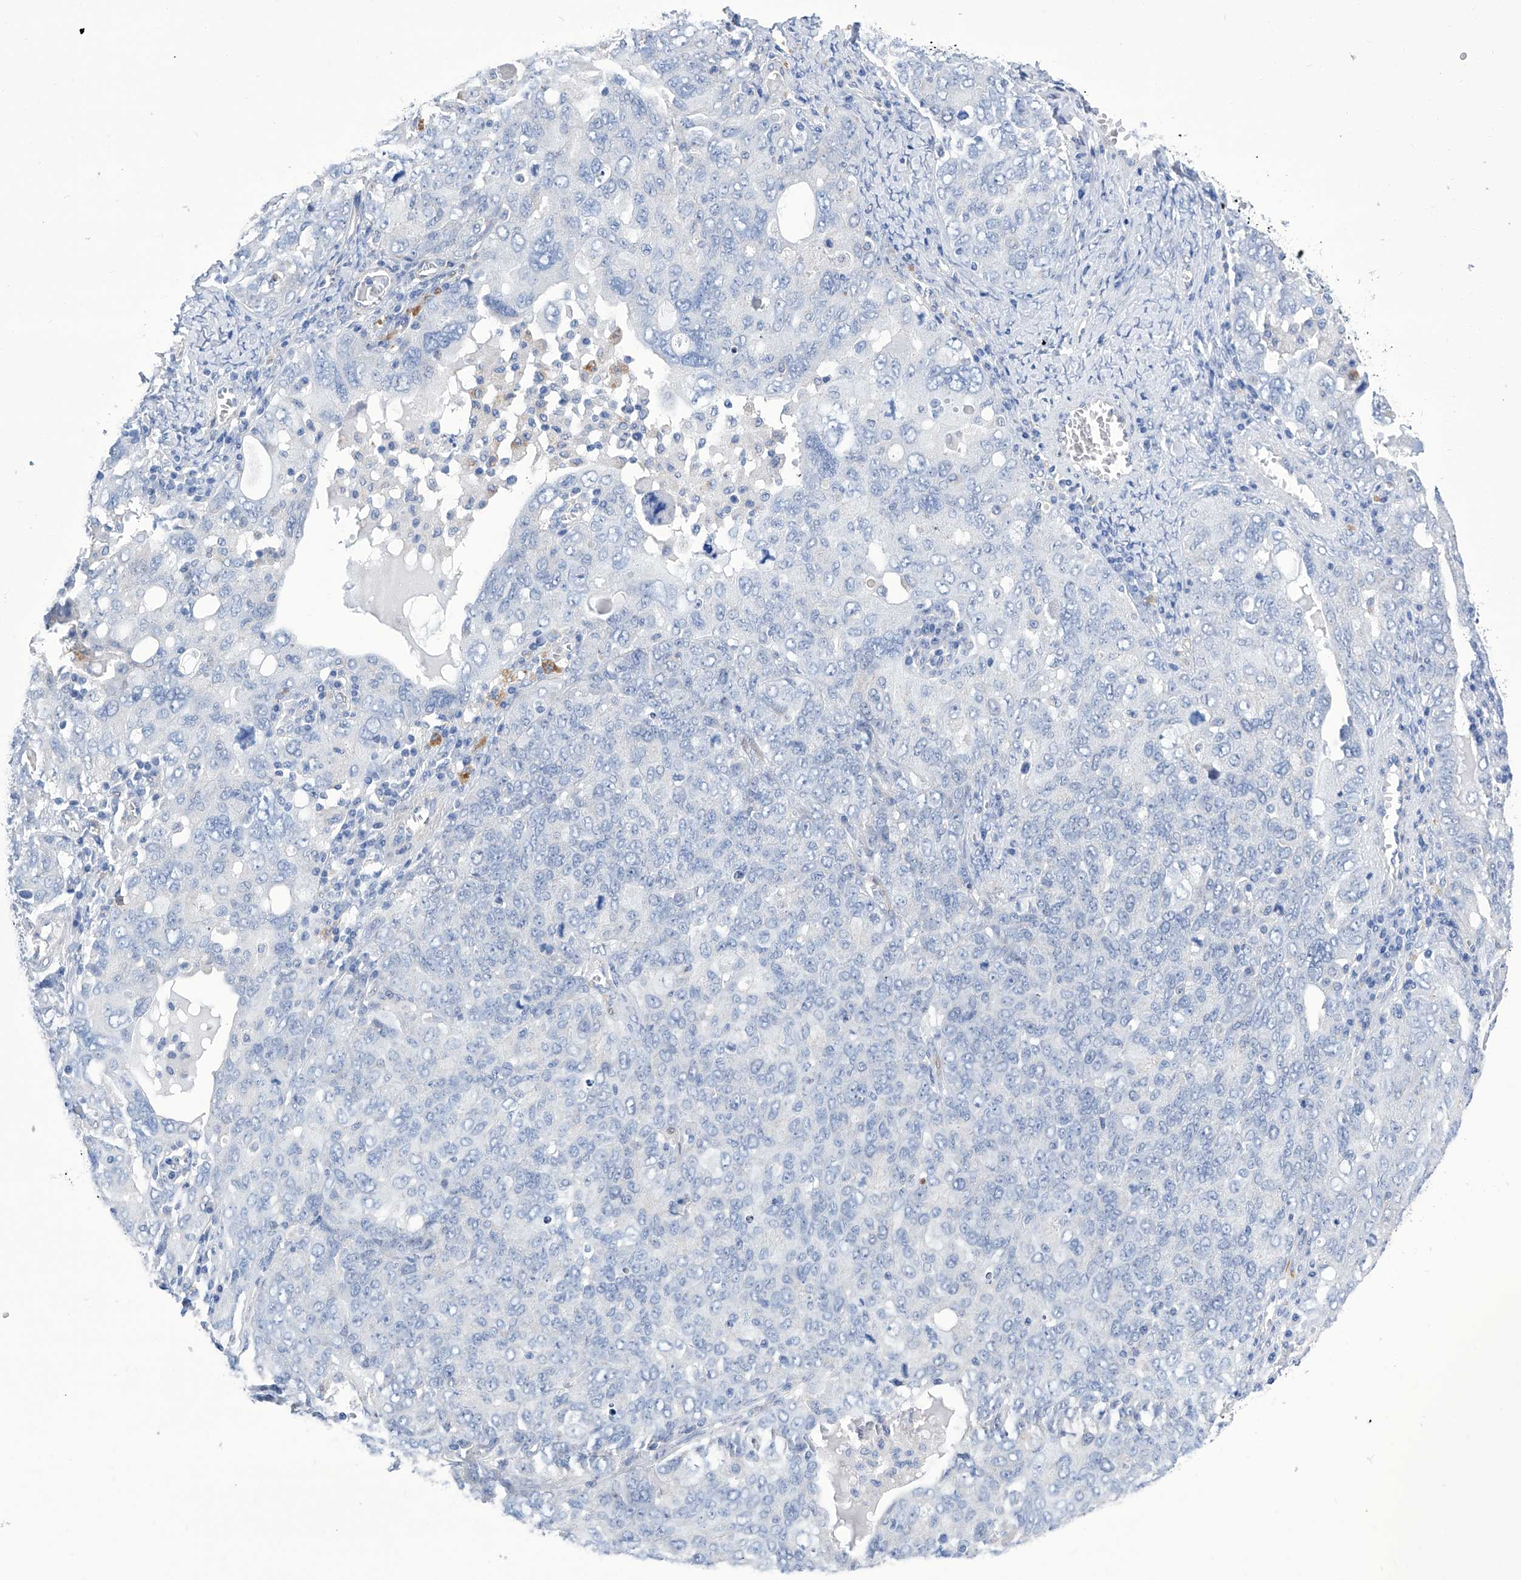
{"staining": {"intensity": "negative", "quantity": "none", "location": "none"}, "tissue": "ovarian cancer", "cell_type": "Tumor cells", "image_type": "cancer", "snomed": [{"axis": "morphology", "description": "Carcinoma, endometroid"}, {"axis": "topography", "description": "Ovary"}], "caption": "The histopathology image shows no staining of tumor cells in ovarian endometroid carcinoma.", "gene": "IMPA2", "patient": {"sex": "female", "age": 62}}